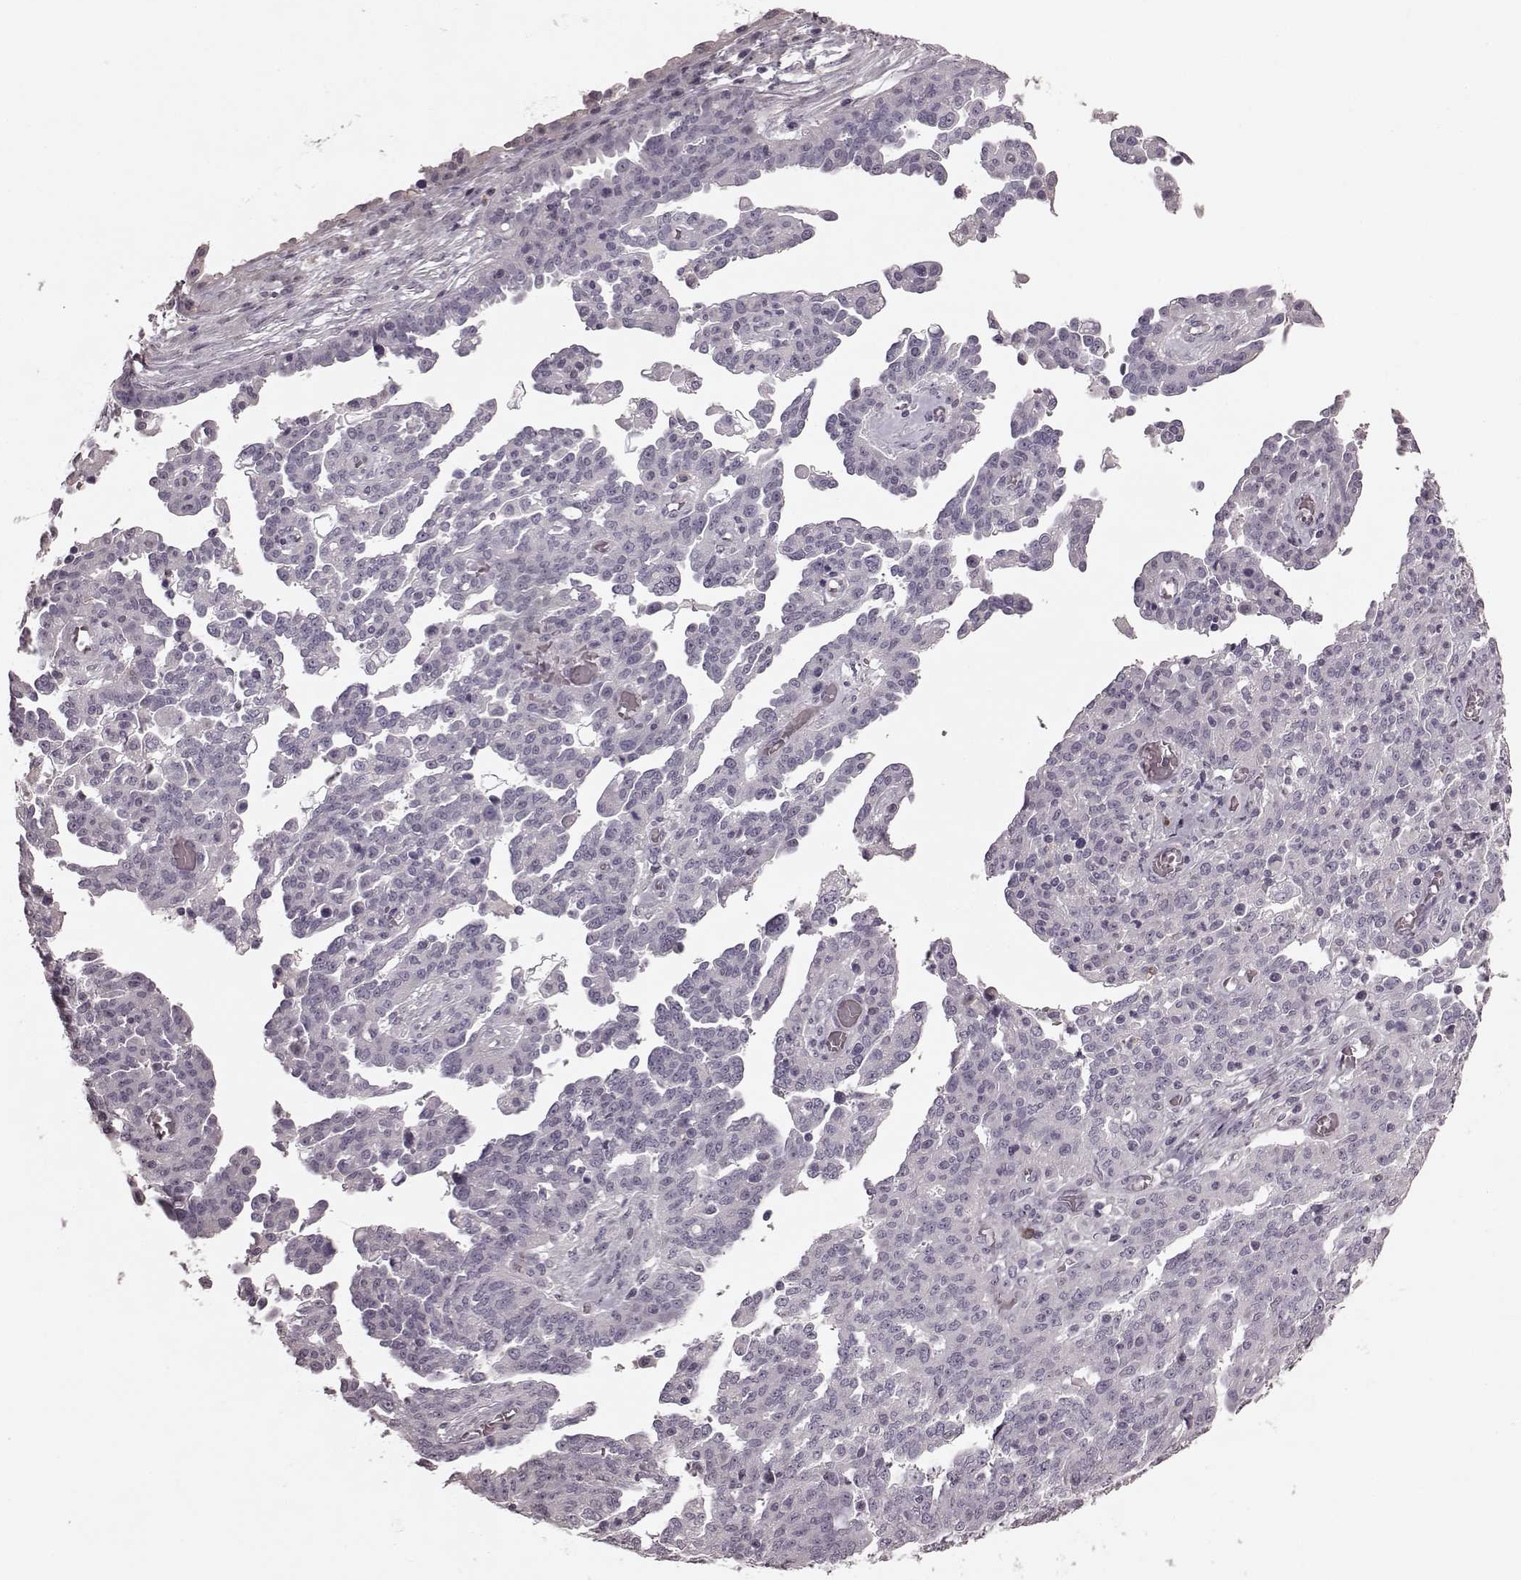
{"staining": {"intensity": "negative", "quantity": "none", "location": "none"}, "tissue": "ovarian cancer", "cell_type": "Tumor cells", "image_type": "cancer", "snomed": [{"axis": "morphology", "description": "Cystadenocarcinoma, serous, NOS"}, {"axis": "topography", "description": "Ovary"}], "caption": "Immunohistochemistry (IHC) of human ovarian cancer (serous cystadenocarcinoma) exhibits no staining in tumor cells. (DAB IHC, high magnification).", "gene": "CD28", "patient": {"sex": "female", "age": 67}}